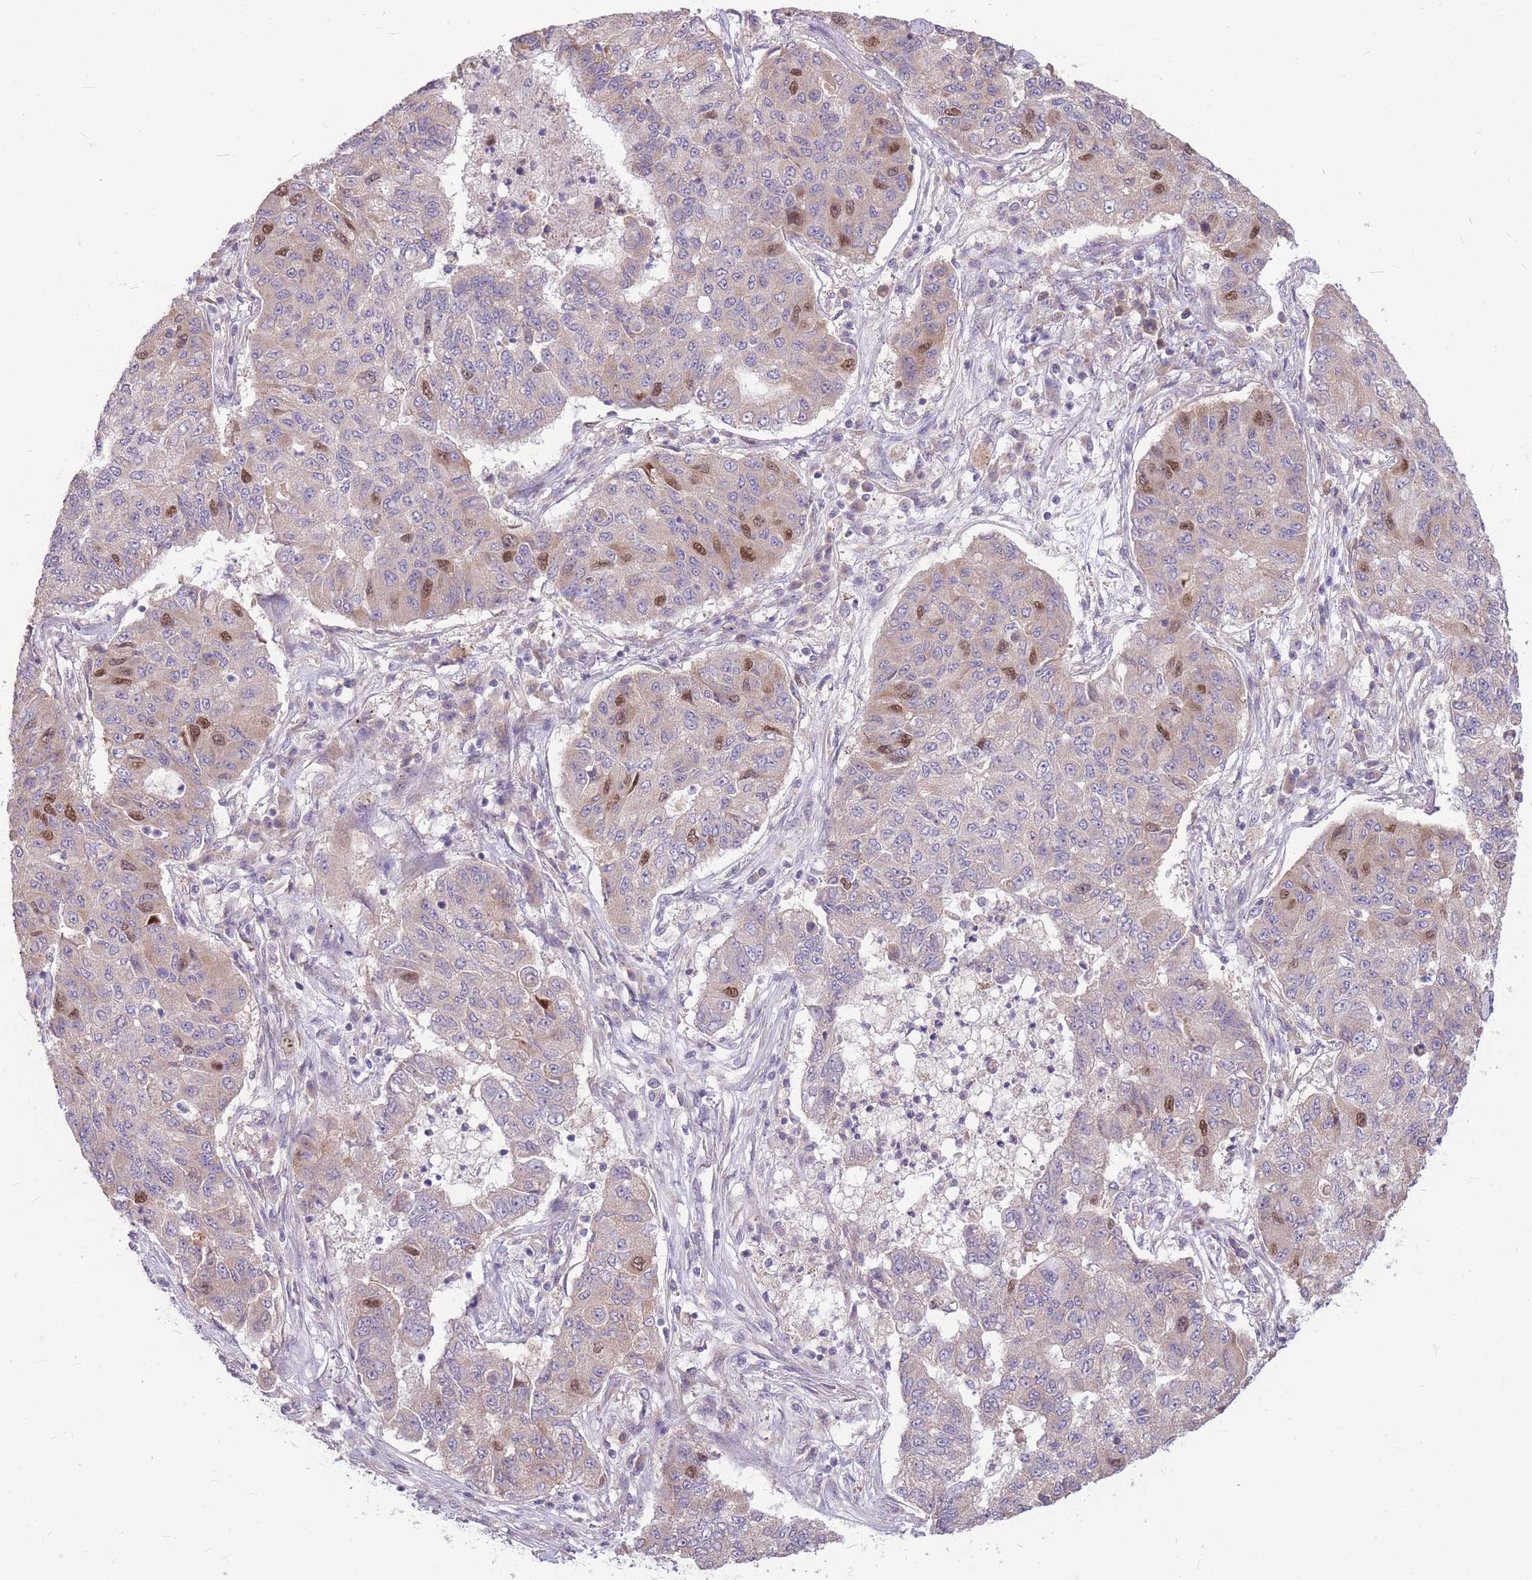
{"staining": {"intensity": "strong", "quantity": "<25%", "location": "nuclear"}, "tissue": "lung cancer", "cell_type": "Tumor cells", "image_type": "cancer", "snomed": [{"axis": "morphology", "description": "Squamous cell carcinoma, NOS"}, {"axis": "topography", "description": "Lung"}], "caption": "There is medium levels of strong nuclear positivity in tumor cells of lung squamous cell carcinoma, as demonstrated by immunohistochemical staining (brown color).", "gene": "GMNN", "patient": {"sex": "male", "age": 74}}